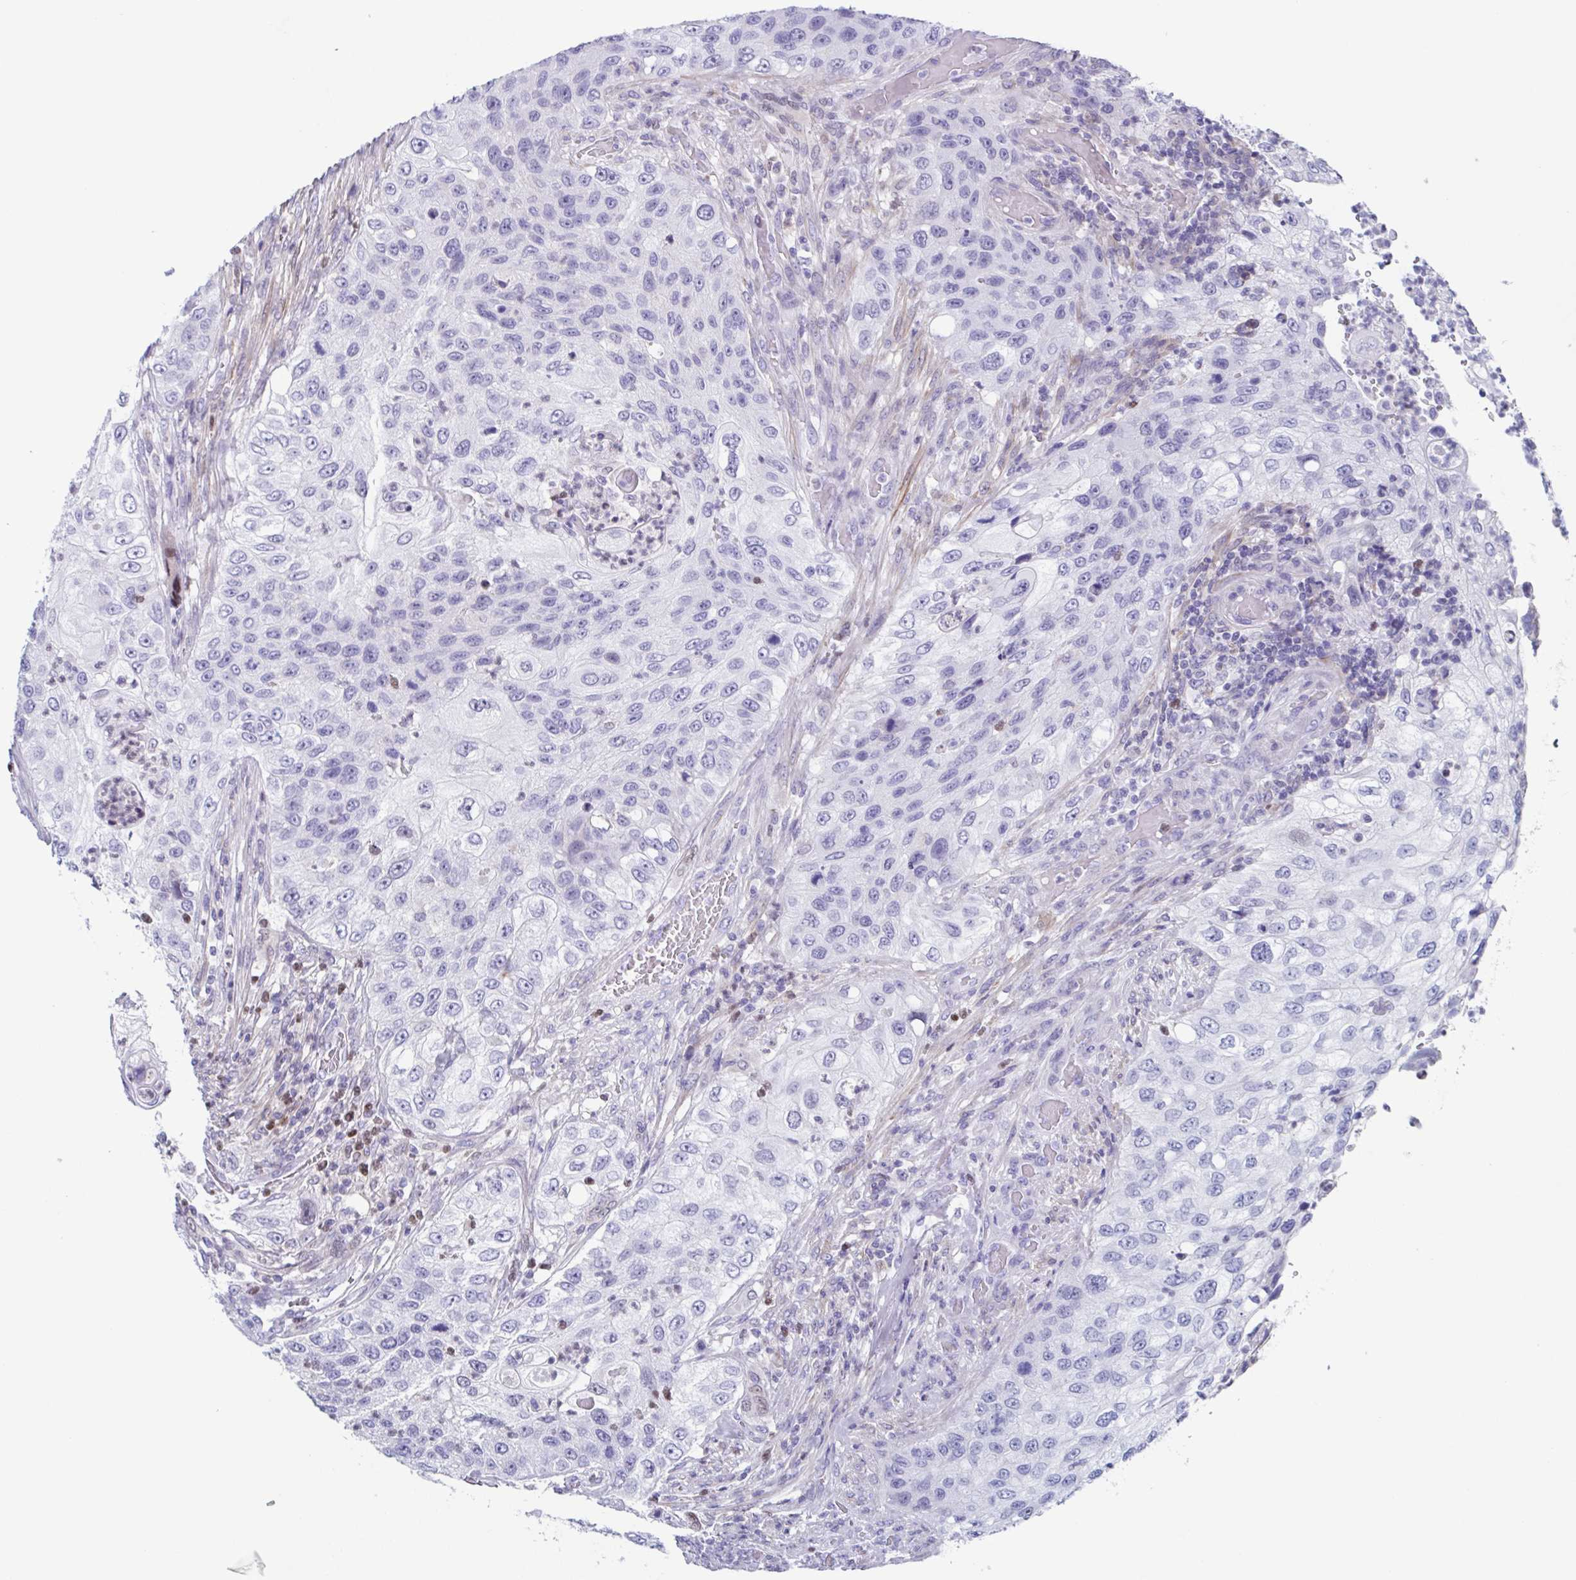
{"staining": {"intensity": "negative", "quantity": "none", "location": "none"}, "tissue": "urothelial cancer", "cell_type": "Tumor cells", "image_type": "cancer", "snomed": [{"axis": "morphology", "description": "Urothelial carcinoma, High grade"}, {"axis": "topography", "description": "Urinary bladder"}], "caption": "High-grade urothelial carcinoma was stained to show a protein in brown. There is no significant positivity in tumor cells. (Immunohistochemistry, brightfield microscopy, high magnification).", "gene": "PBOV1", "patient": {"sex": "female", "age": 60}}